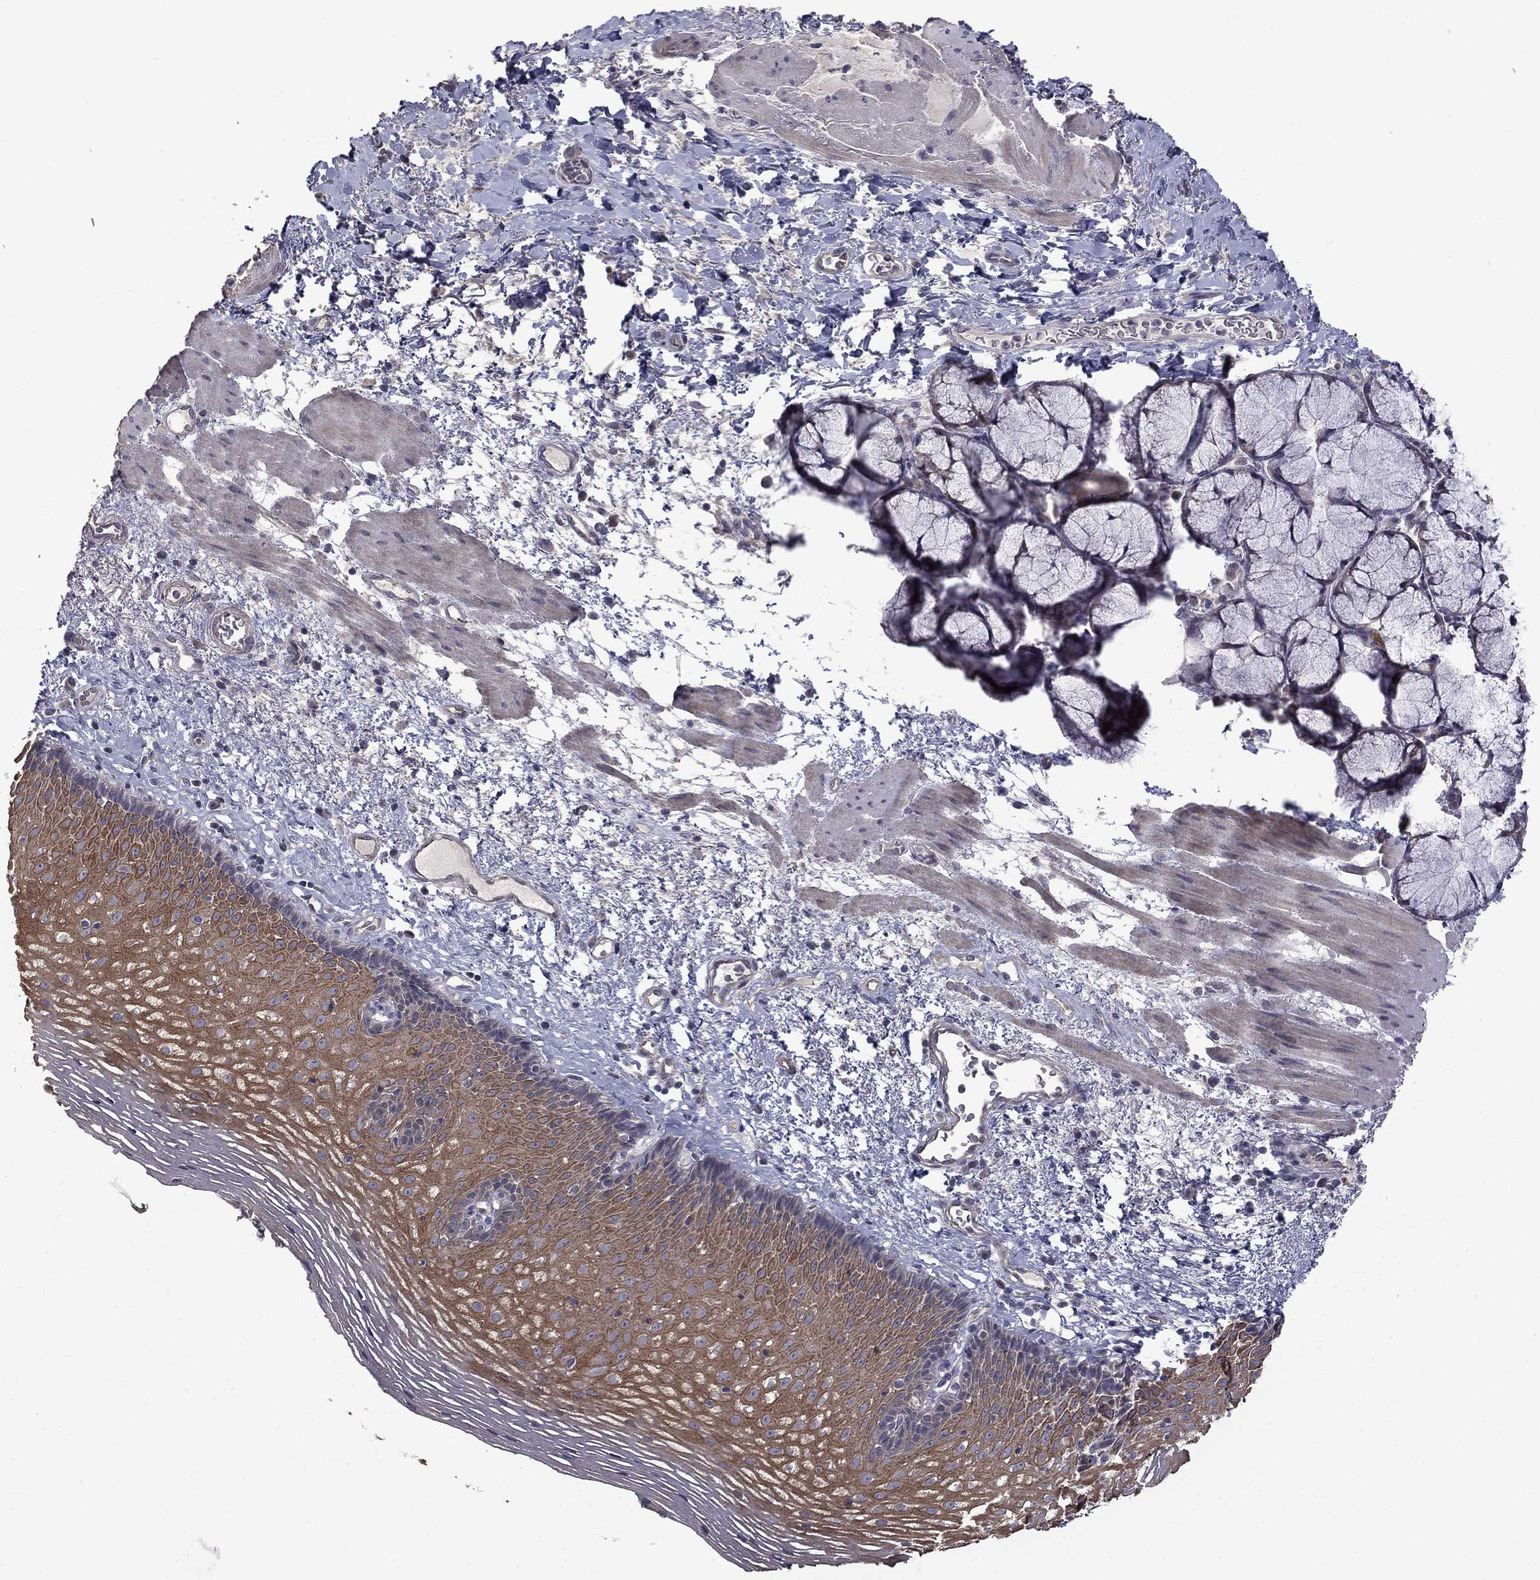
{"staining": {"intensity": "strong", "quantity": ">75%", "location": "cytoplasmic/membranous"}, "tissue": "esophagus", "cell_type": "Squamous epithelial cells", "image_type": "normal", "snomed": [{"axis": "morphology", "description": "Normal tissue, NOS"}, {"axis": "topography", "description": "Esophagus"}], "caption": "Esophagus stained with DAB (3,3'-diaminobenzidine) immunohistochemistry displays high levels of strong cytoplasmic/membranous expression in approximately >75% of squamous epithelial cells. The staining is performed using DAB (3,3'-diaminobenzidine) brown chromogen to label protein expression. The nuclei are counter-stained blue using hematoxylin.", "gene": "SLC39A14", "patient": {"sex": "male", "age": 76}}